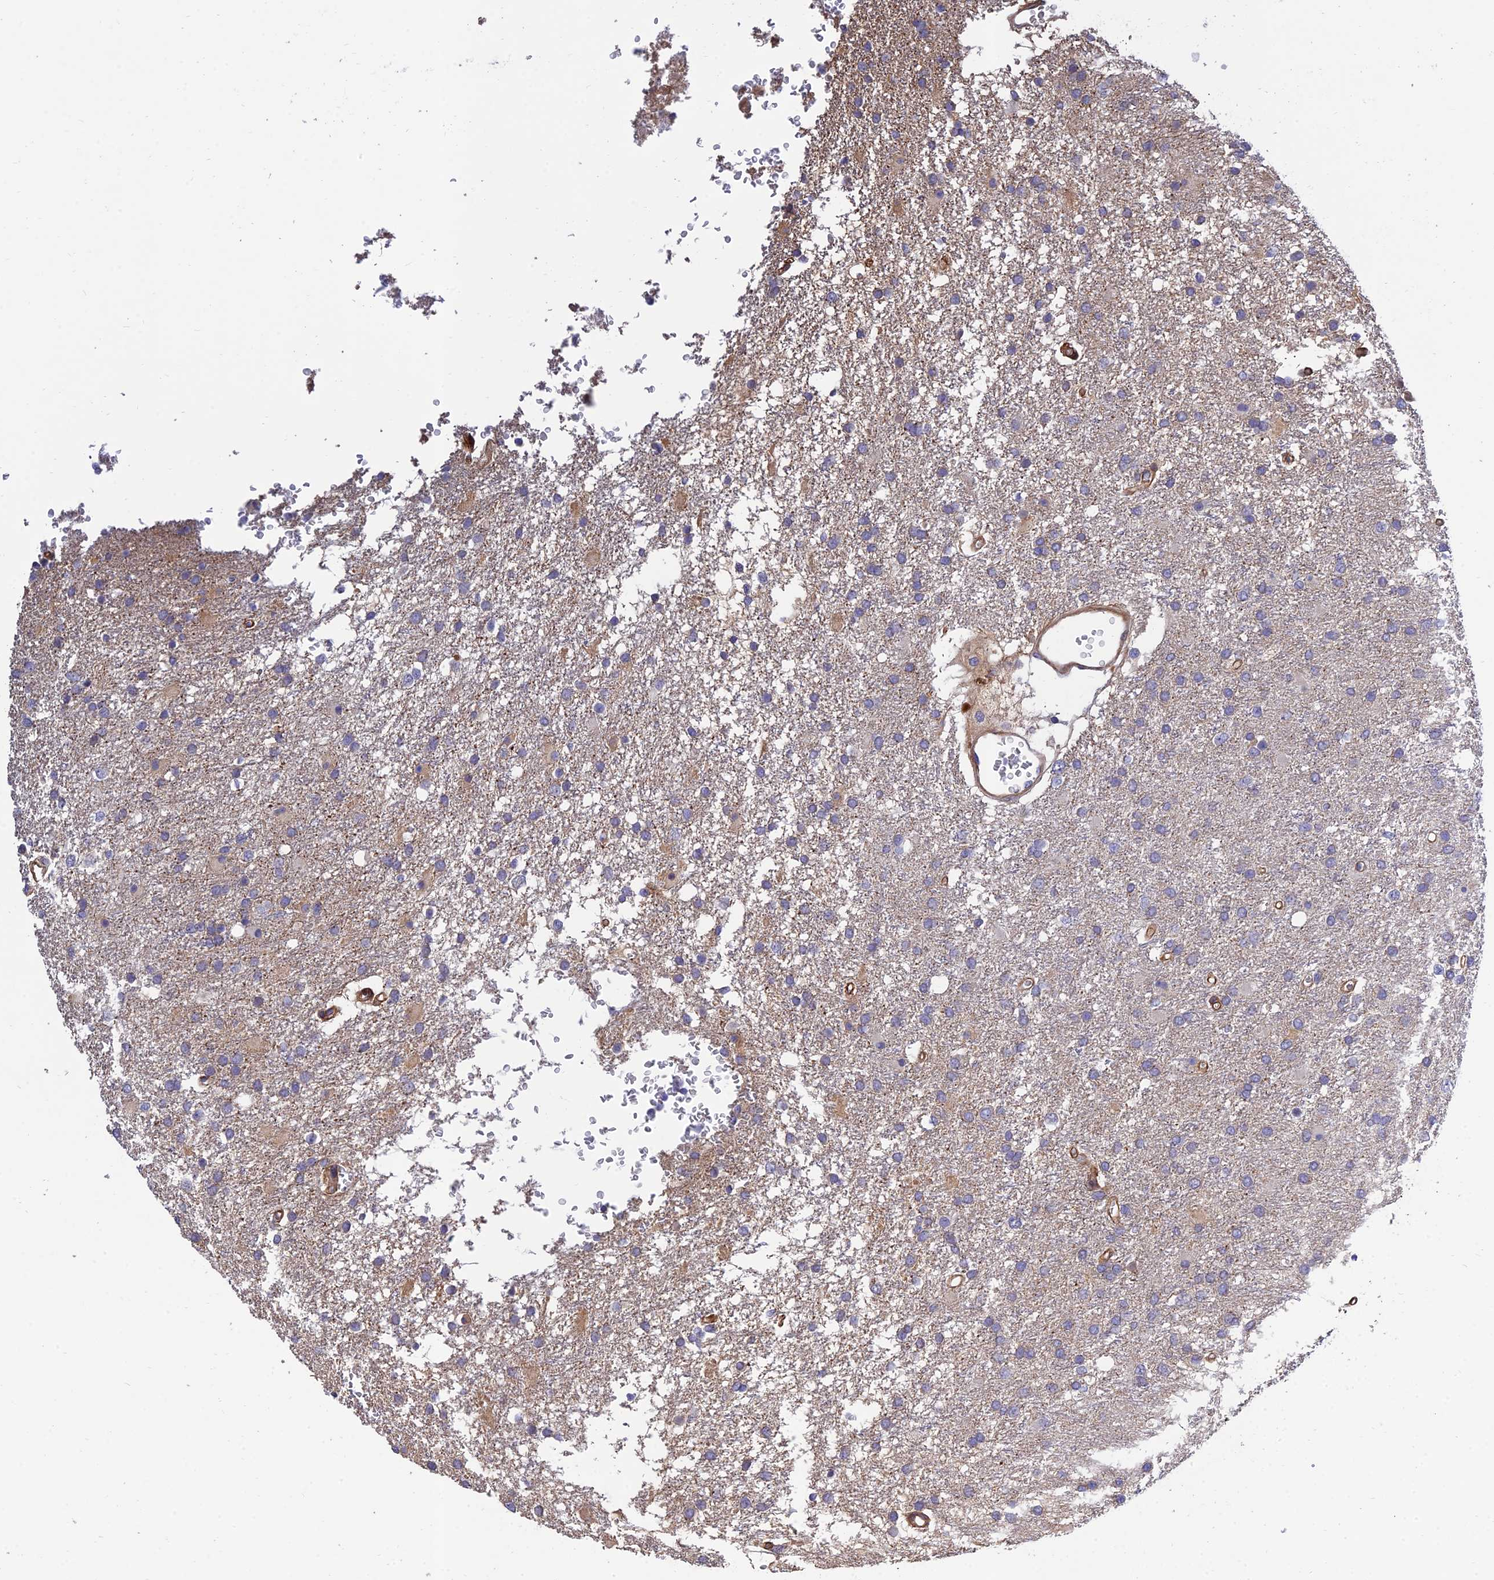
{"staining": {"intensity": "negative", "quantity": "none", "location": "none"}, "tissue": "glioma", "cell_type": "Tumor cells", "image_type": "cancer", "snomed": [{"axis": "morphology", "description": "Glioma, malignant, High grade"}, {"axis": "topography", "description": "Brain"}], "caption": "There is no significant positivity in tumor cells of malignant high-grade glioma.", "gene": "MRPL35", "patient": {"sex": "female", "age": 74}}